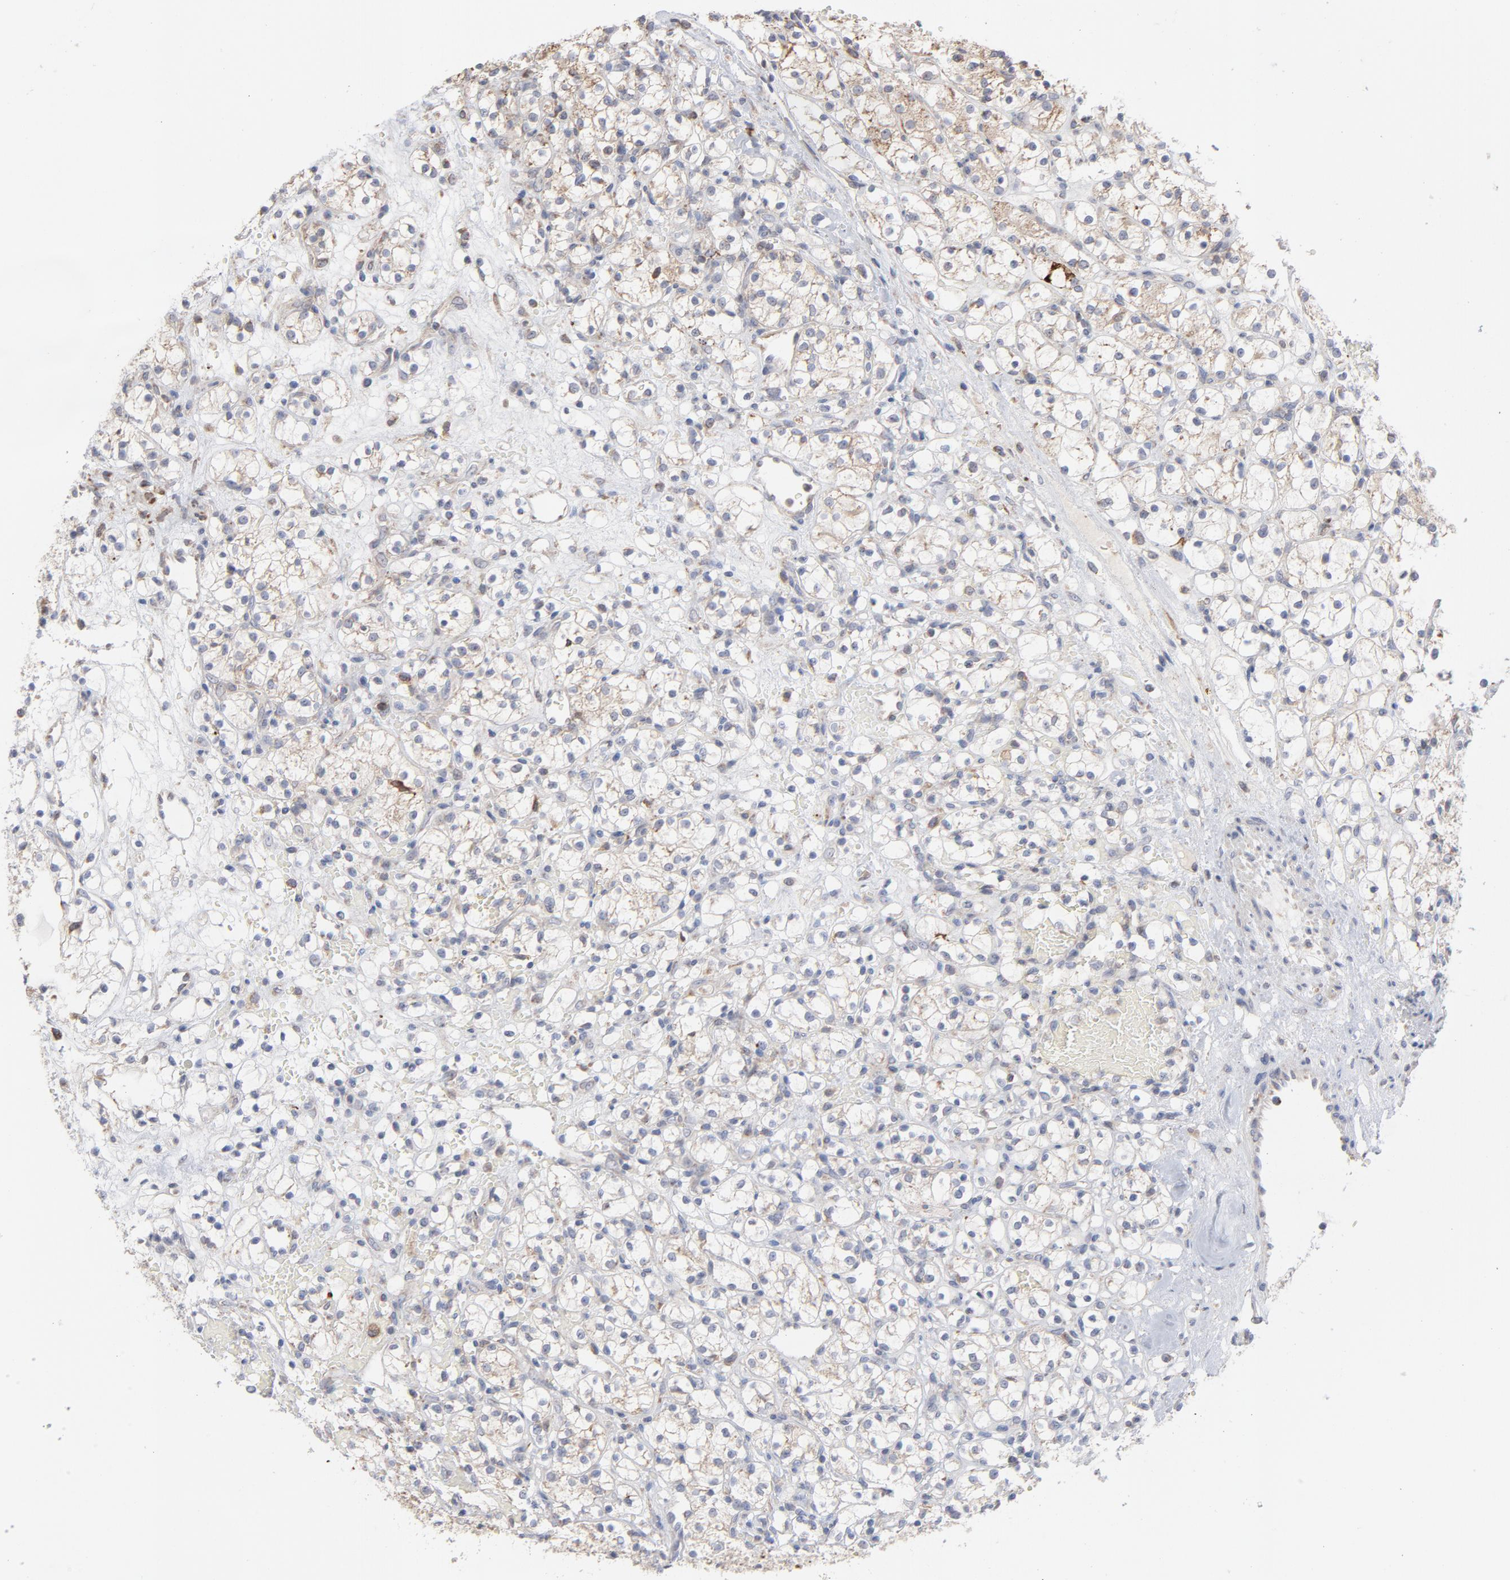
{"staining": {"intensity": "weak", "quantity": "25%-75%", "location": "cytoplasmic/membranous"}, "tissue": "renal cancer", "cell_type": "Tumor cells", "image_type": "cancer", "snomed": [{"axis": "morphology", "description": "Adenocarcinoma, NOS"}, {"axis": "topography", "description": "Kidney"}], "caption": "Immunohistochemistry (IHC) of human renal cancer (adenocarcinoma) shows low levels of weak cytoplasmic/membranous expression in about 25%-75% of tumor cells. The protein of interest is stained brown, and the nuclei are stained in blue (DAB (3,3'-diaminobenzidine) IHC with brightfield microscopy, high magnification).", "gene": "PPFIBP2", "patient": {"sex": "female", "age": 60}}